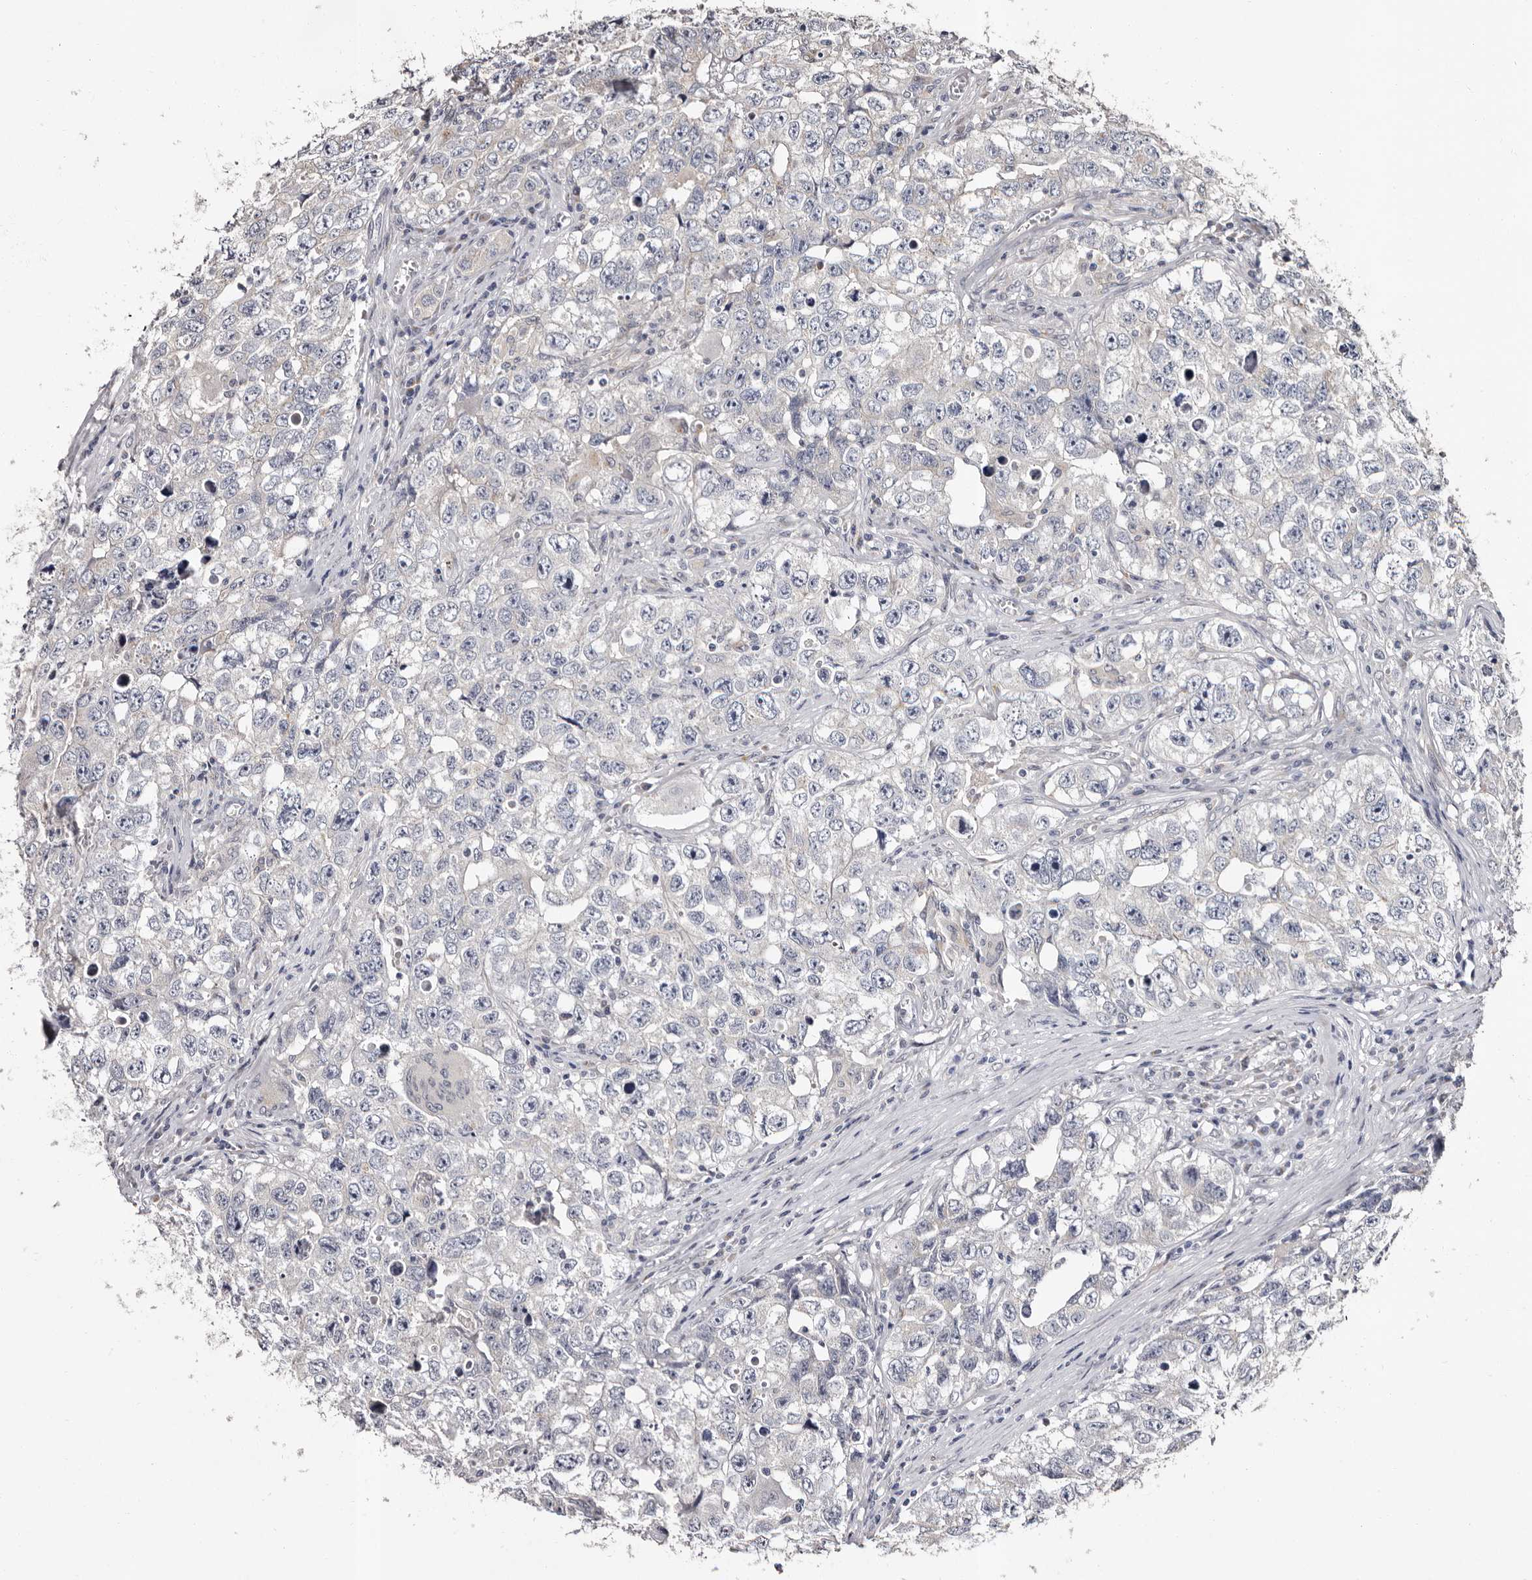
{"staining": {"intensity": "negative", "quantity": "none", "location": "none"}, "tissue": "testis cancer", "cell_type": "Tumor cells", "image_type": "cancer", "snomed": [{"axis": "morphology", "description": "Seminoma, NOS"}, {"axis": "morphology", "description": "Carcinoma, Embryonal, NOS"}, {"axis": "topography", "description": "Testis"}], "caption": "Testis seminoma was stained to show a protein in brown. There is no significant staining in tumor cells.", "gene": "FAM91A1", "patient": {"sex": "male", "age": 43}}